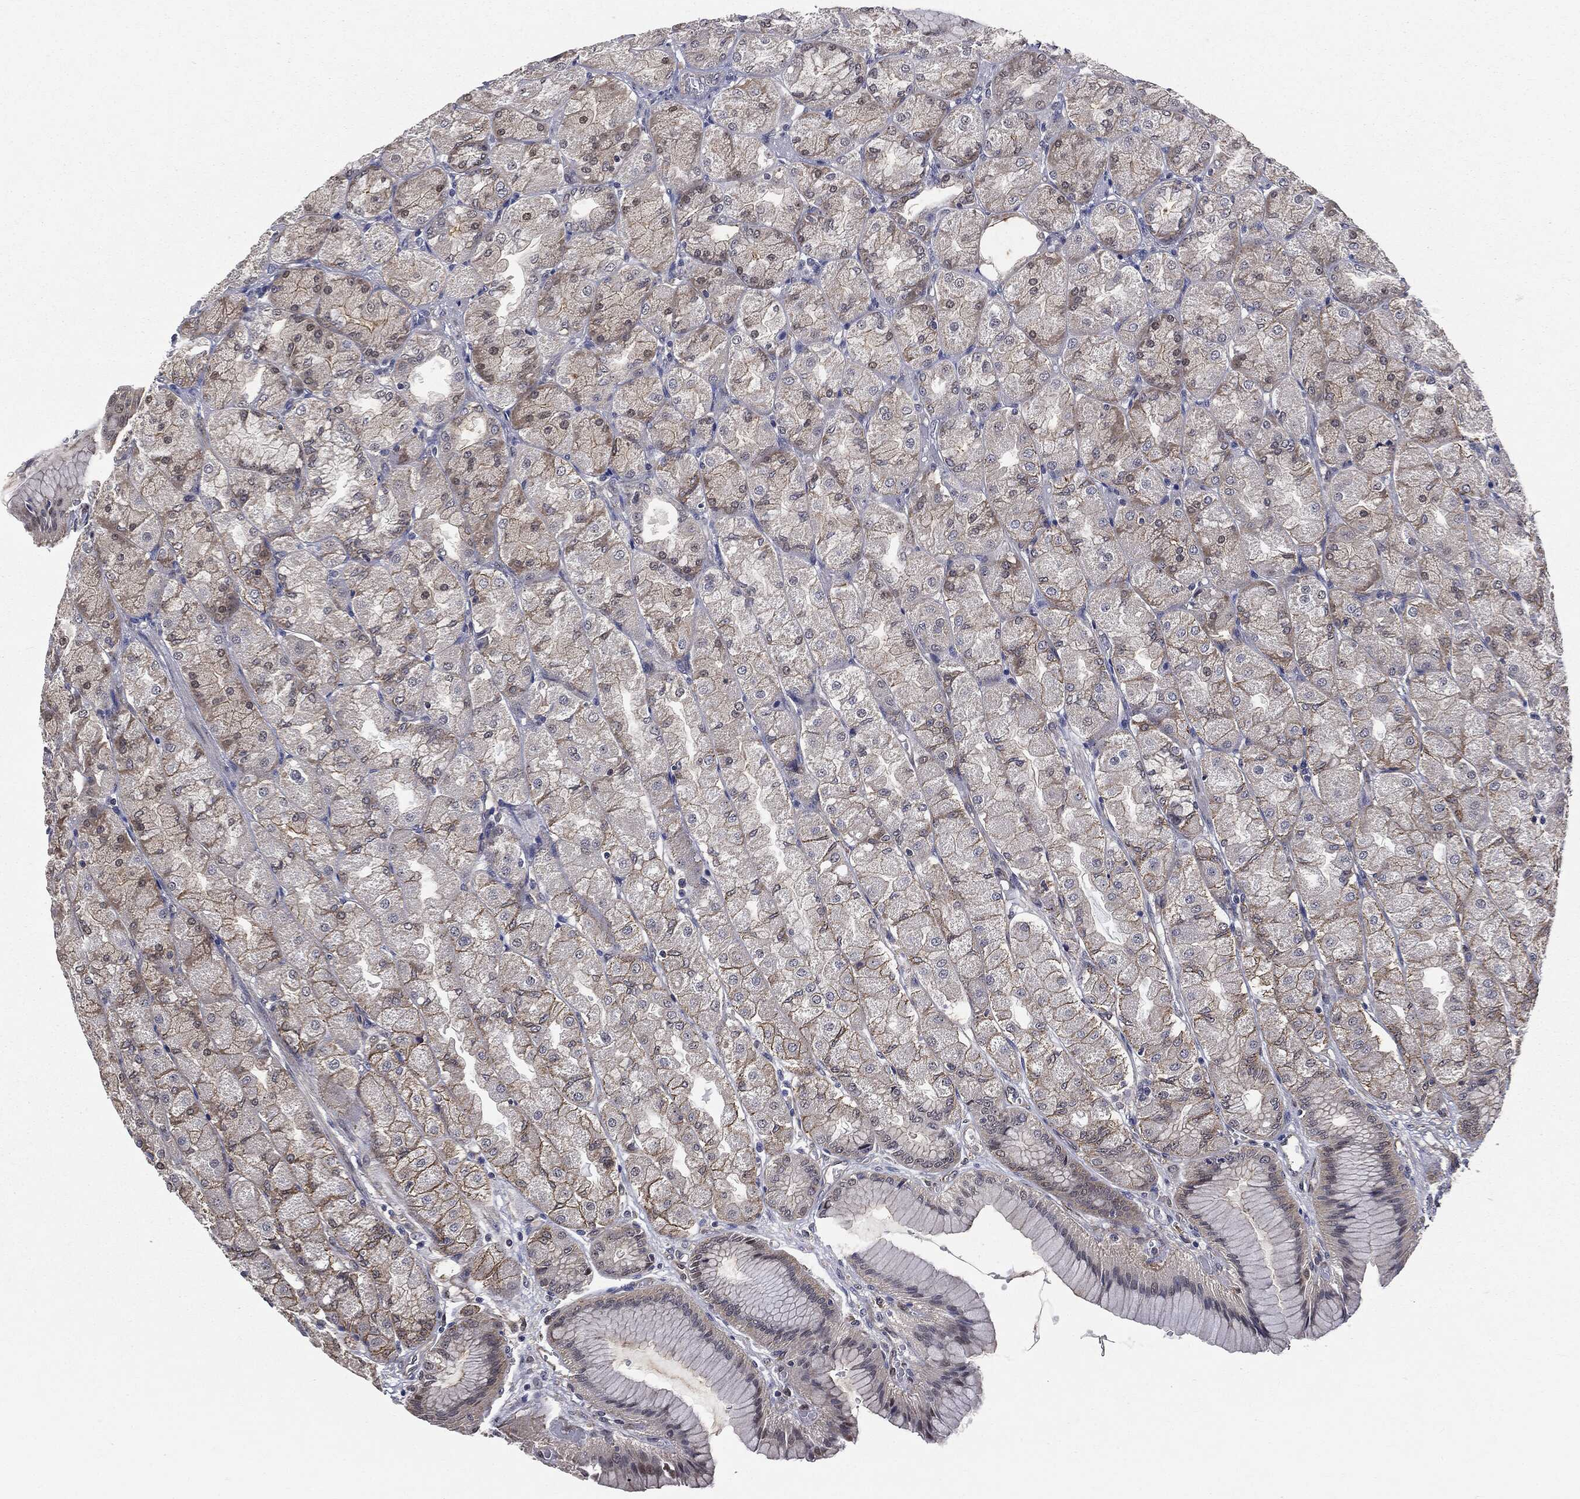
{"staining": {"intensity": "moderate", "quantity": "<25%", "location": "cytoplasmic/membranous,nuclear"}, "tissue": "stomach", "cell_type": "Glandular cells", "image_type": "normal", "snomed": [{"axis": "morphology", "description": "Normal tissue, NOS"}, {"axis": "morphology", "description": "Adenocarcinoma, NOS"}, {"axis": "morphology", "description": "Adenocarcinoma, High grade"}, {"axis": "topography", "description": "Stomach, upper"}, {"axis": "topography", "description": "Stomach"}], "caption": "IHC (DAB) staining of benign human stomach reveals moderate cytoplasmic/membranous,nuclear protein staining in approximately <25% of glandular cells. The staining is performed using DAB brown chromogen to label protein expression. The nuclei are counter-stained blue using hematoxylin.", "gene": "TRMT1L", "patient": {"sex": "female", "age": 65}}